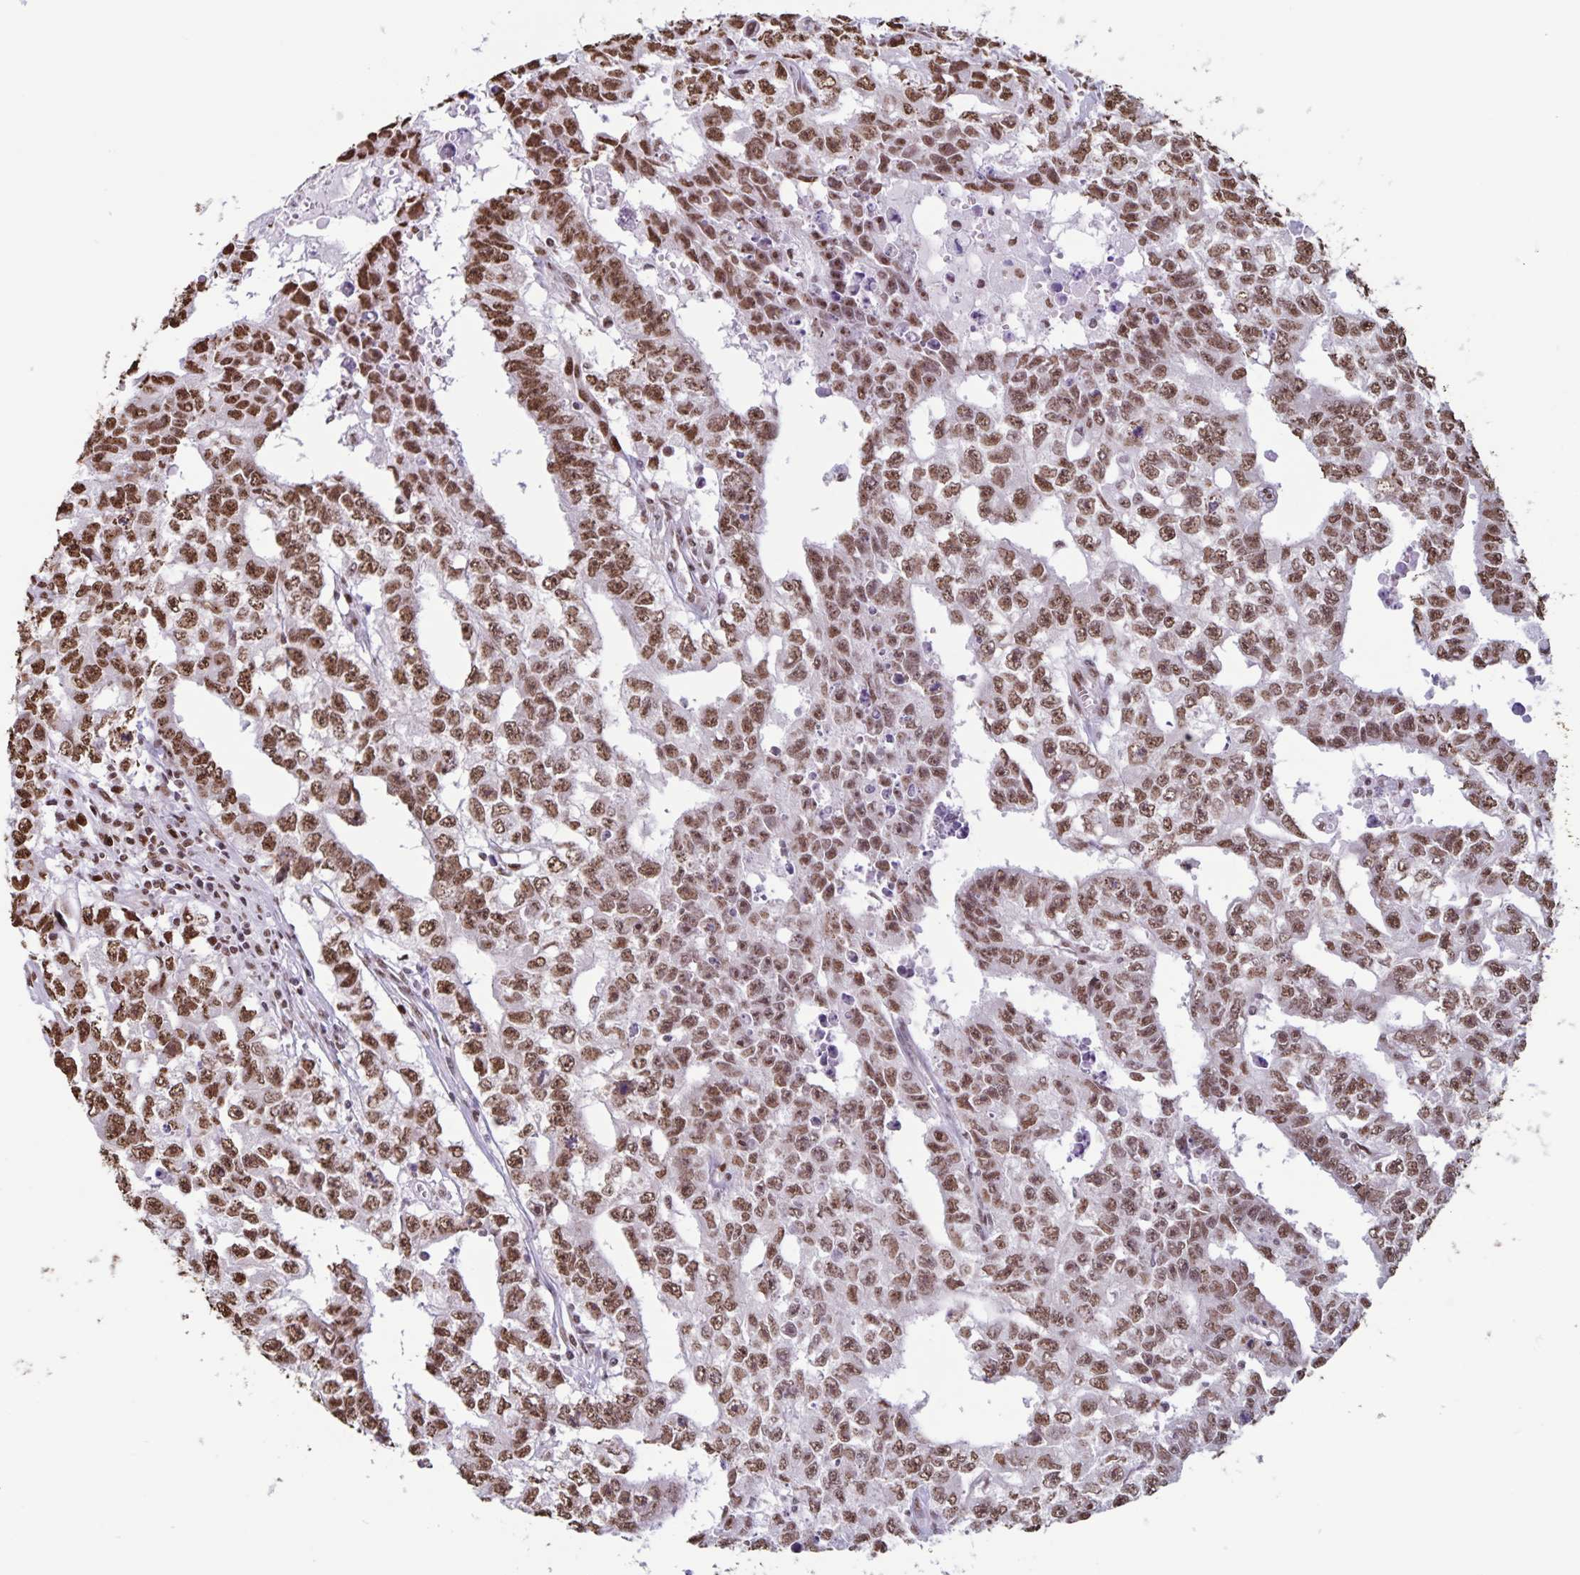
{"staining": {"intensity": "moderate", "quantity": ">75%", "location": "nuclear"}, "tissue": "testis cancer", "cell_type": "Tumor cells", "image_type": "cancer", "snomed": [{"axis": "morphology", "description": "Carcinoma, Embryonal, NOS"}, {"axis": "morphology", "description": "Teratoma, malignant, NOS"}, {"axis": "topography", "description": "Testis"}], "caption": "IHC image of neoplastic tissue: human testis cancer (teratoma (malignant)) stained using immunohistochemistry reveals medium levels of moderate protein expression localized specifically in the nuclear of tumor cells, appearing as a nuclear brown color.", "gene": "DUT", "patient": {"sex": "male", "age": 24}}